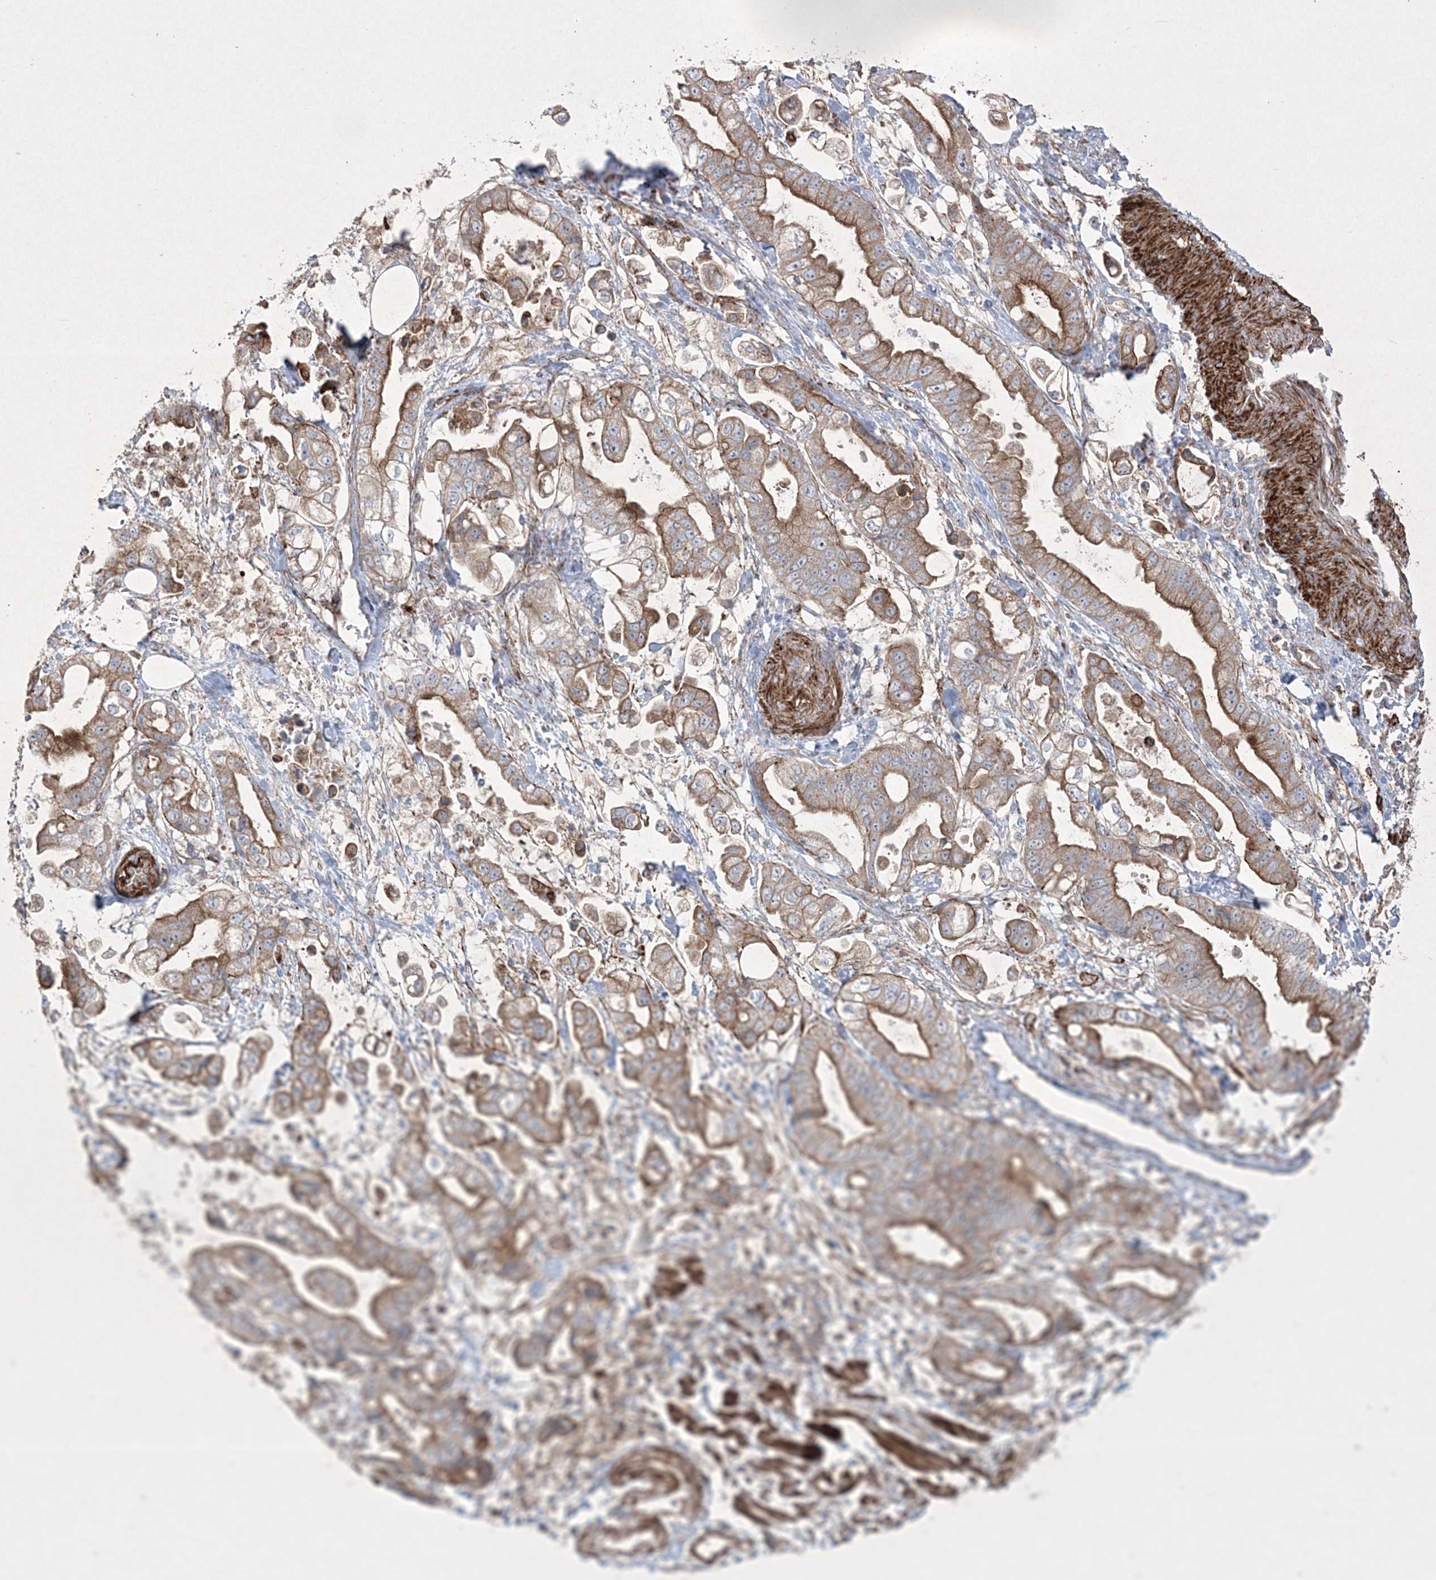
{"staining": {"intensity": "moderate", "quantity": ">75%", "location": "cytoplasmic/membranous"}, "tissue": "stomach cancer", "cell_type": "Tumor cells", "image_type": "cancer", "snomed": [{"axis": "morphology", "description": "Adenocarcinoma, NOS"}, {"axis": "topography", "description": "Stomach"}], "caption": "Protein expression by immunohistochemistry shows moderate cytoplasmic/membranous expression in approximately >75% of tumor cells in stomach cancer (adenocarcinoma). (Stains: DAB (3,3'-diaminobenzidine) in brown, nuclei in blue, Microscopy: brightfield microscopy at high magnification).", "gene": "RICTOR", "patient": {"sex": "male", "age": 62}}